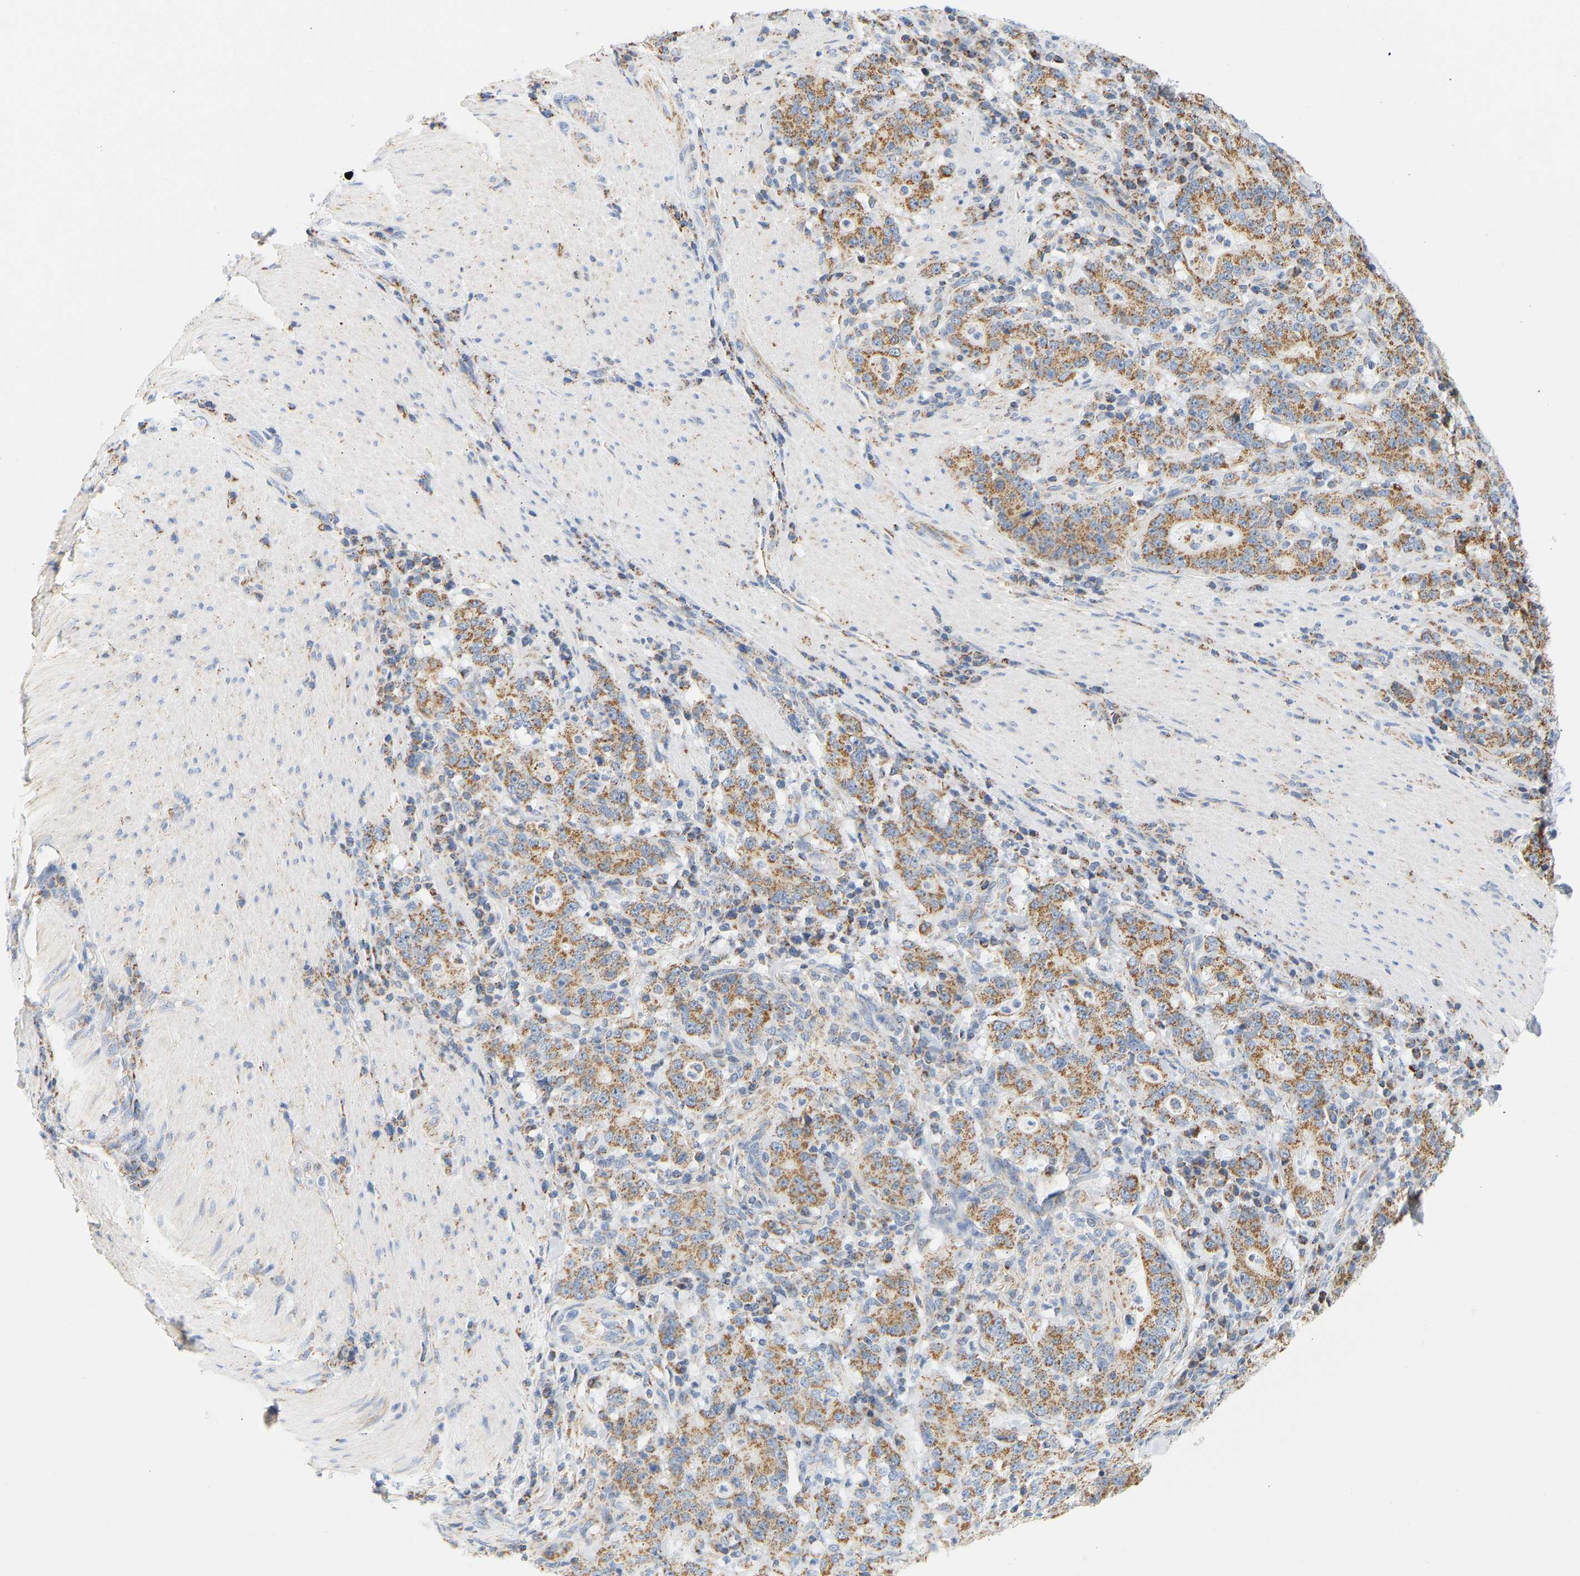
{"staining": {"intensity": "moderate", "quantity": ">75%", "location": "cytoplasmic/membranous"}, "tissue": "stomach cancer", "cell_type": "Tumor cells", "image_type": "cancer", "snomed": [{"axis": "morphology", "description": "Normal tissue, NOS"}, {"axis": "morphology", "description": "Adenocarcinoma, NOS"}, {"axis": "topography", "description": "Stomach, upper"}, {"axis": "topography", "description": "Stomach"}], "caption": "Protein analysis of stomach cancer (adenocarcinoma) tissue shows moderate cytoplasmic/membranous positivity in about >75% of tumor cells.", "gene": "GRPEL2", "patient": {"sex": "male", "age": 59}}